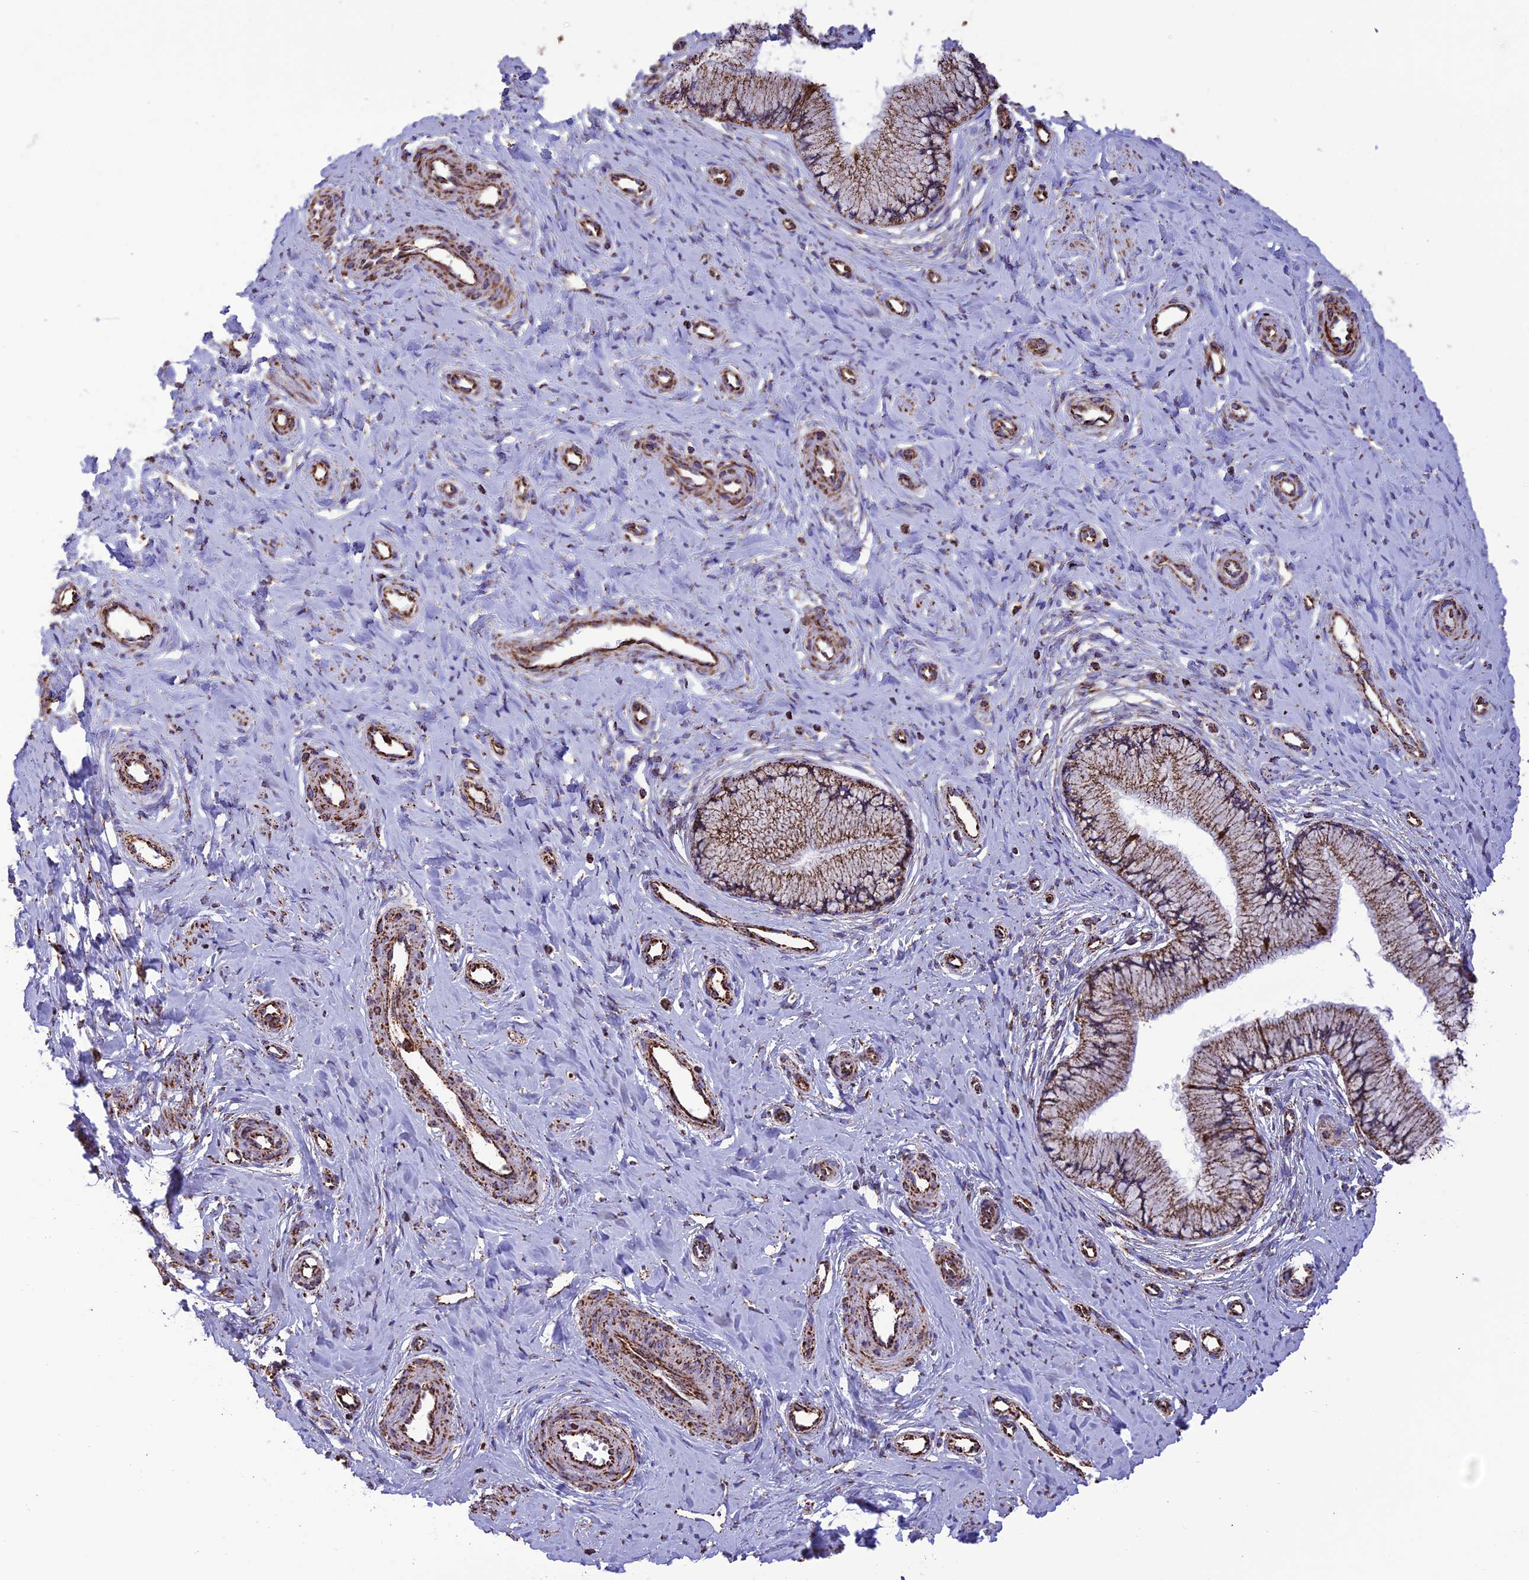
{"staining": {"intensity": "moderate", "quantity": ">75%", "location": "cytoplasmic/membranous"}, "tissue": "cervix", "cell_type": "Glandular cells", "image_type": "normal", "snomed": [{"axis": "morphology", "description": "Normal tissue, NOS"}, {"axis": "topography", "description": "Cervix"}], "caption": "Immunohistochemical staining of normal human cervix demonstrates moderate cytoplasmic/membranous protein expression in approximately >75% of glandular cells. The staining was performed using DAB (3,3'-diaminobenzidine) to visualize the protein expression in brown, while the nuclei were stained in blue with hematoxylin (Magnification: 20x).", "gene": "NDUFAF1", "patient": {"sex": "female", "age": 36}}